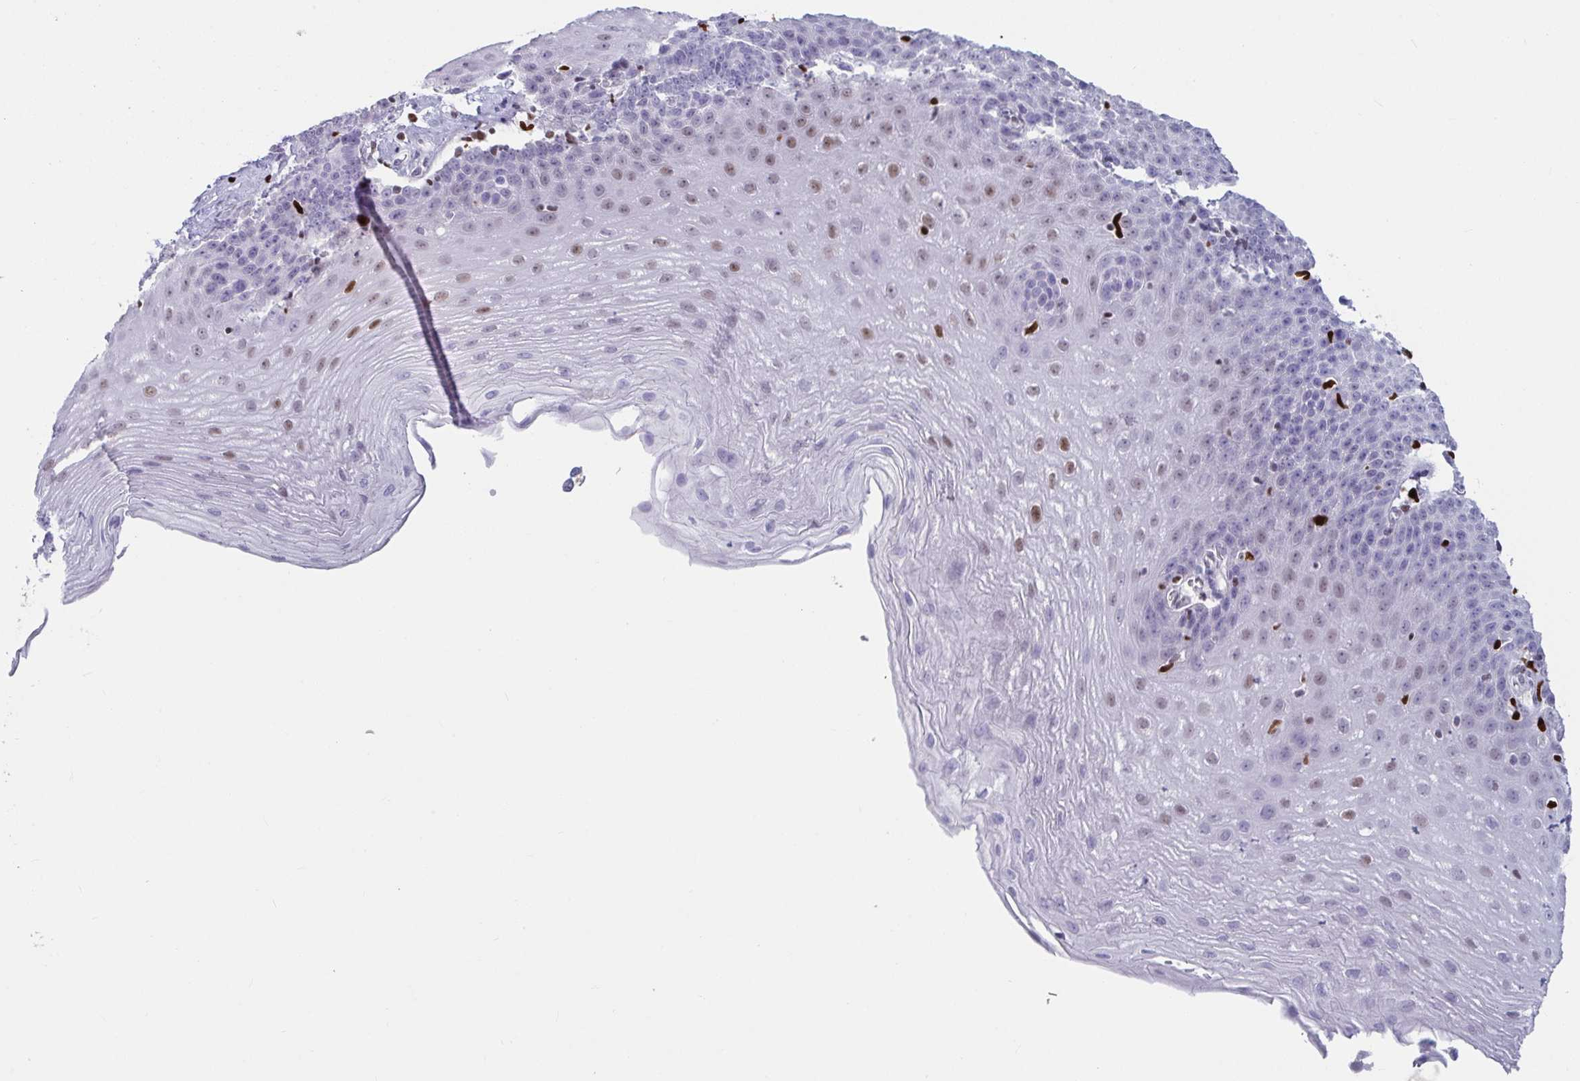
{"staining": {"intensity": "moderate", "quantity": "<25%", "location": "nuclear"}, "tissue": "esophagus", "cell_type": "Squamous epithelial cells", "image_type": "normal", "snomed": [{"axis": "morphology", "description": "Normal tissue, NOS"}, {"axis": "topography", "description": "Esophagus"}], "caption": "Immunohistochemistry (IHC) histopathology image of normal esophagus stained for a protein (brown), which reveals low levels of moderate nuclear staining in approximately <25% of squamous epithelial cells.", "gene": "ZNF586", "patient": {"sex": "female", "age": 81}}